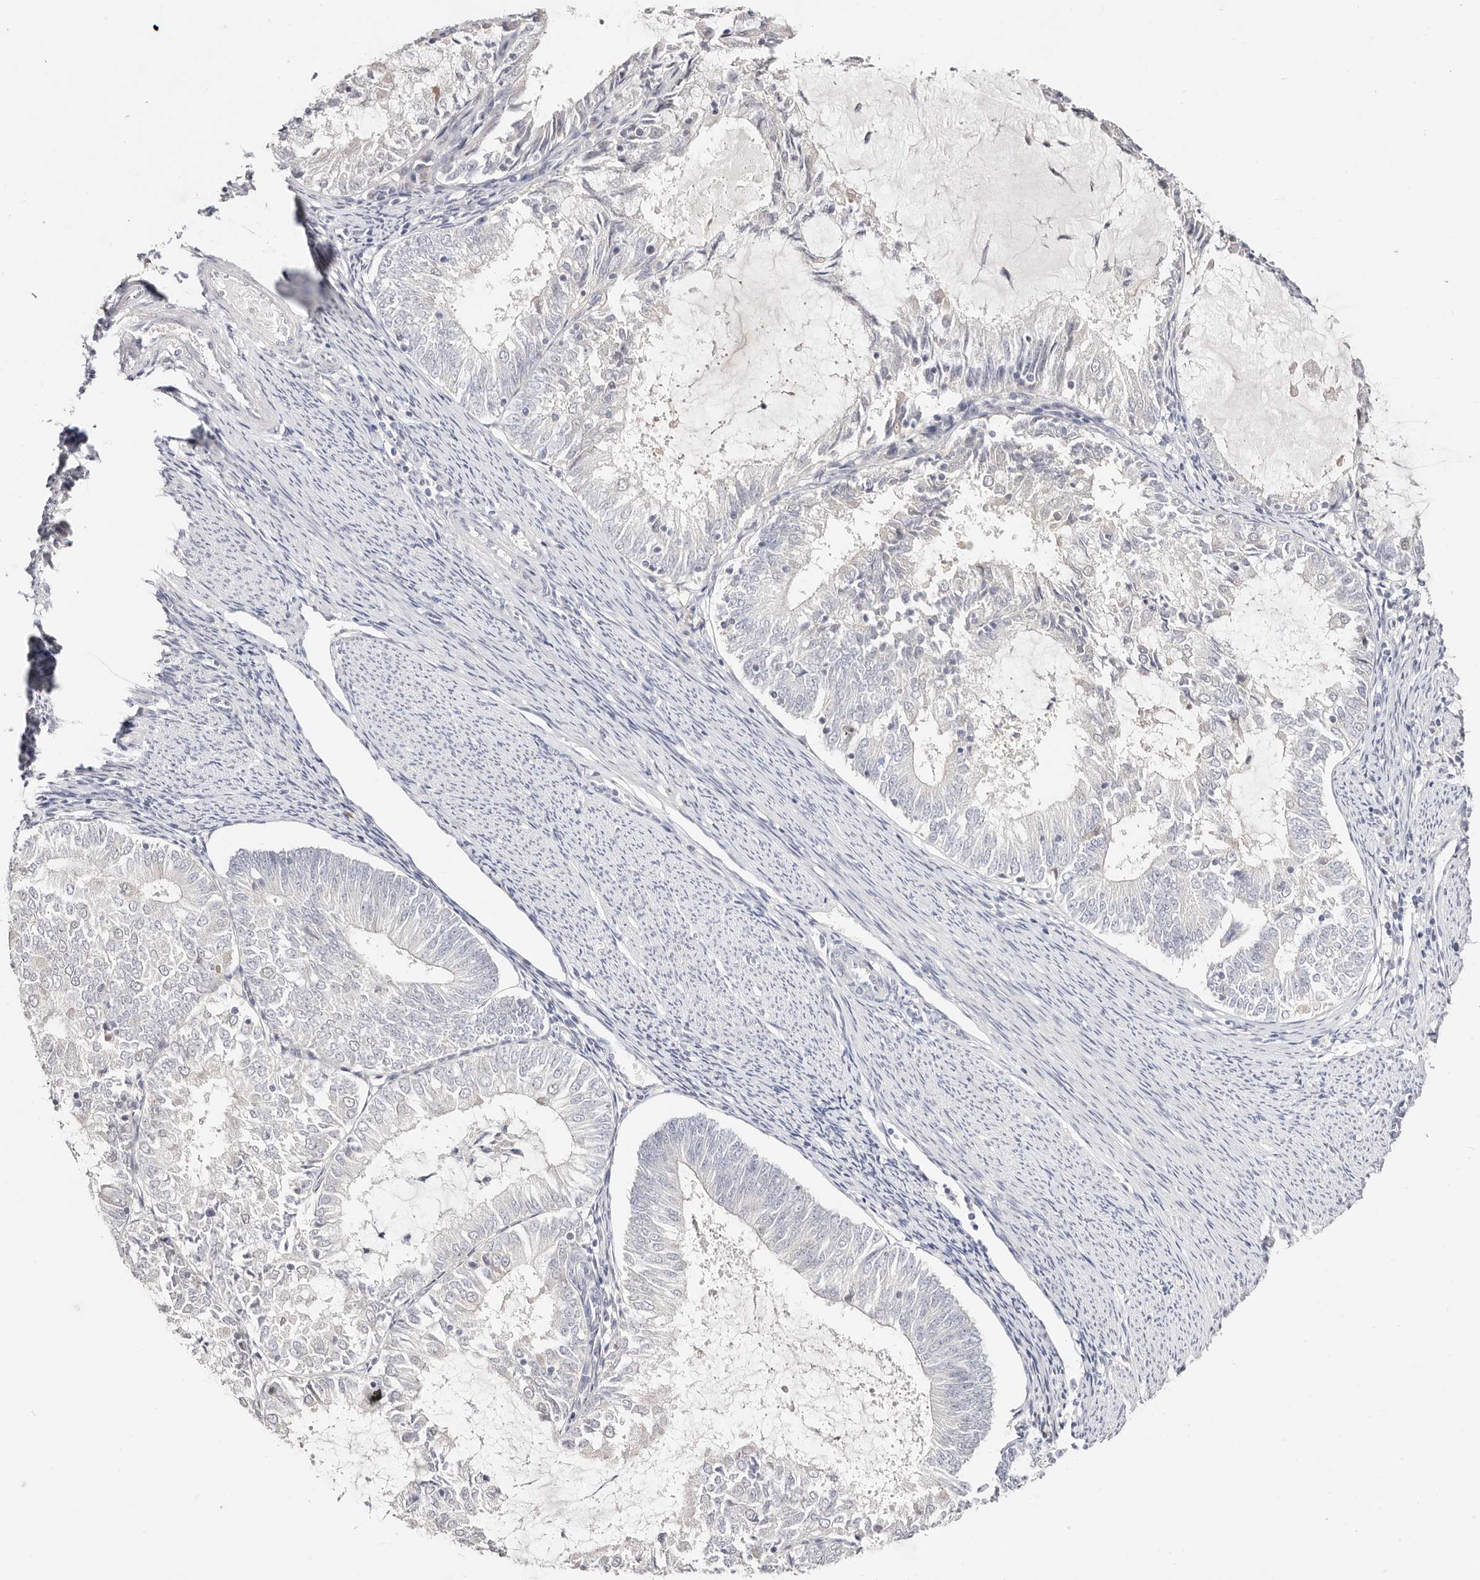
{"staining": {"intensity": "negative", "quantity": "none", "location": "none"}, "tissue": "endometrial cancer", "cell_type": "Tumor cells", "image_type": "cancer", "snomed": [{"axis": "morphology", "description": "Adenocarcinoma, NOS"}, {"axis": "topography", "description": "Endometrium"}], "caption": "The micrograph displays no significant expression in tumor cells of adenocarcinoma (endometrial).", "gene": "DNASE1", "patient": {"sex": "female", "age": 57}}